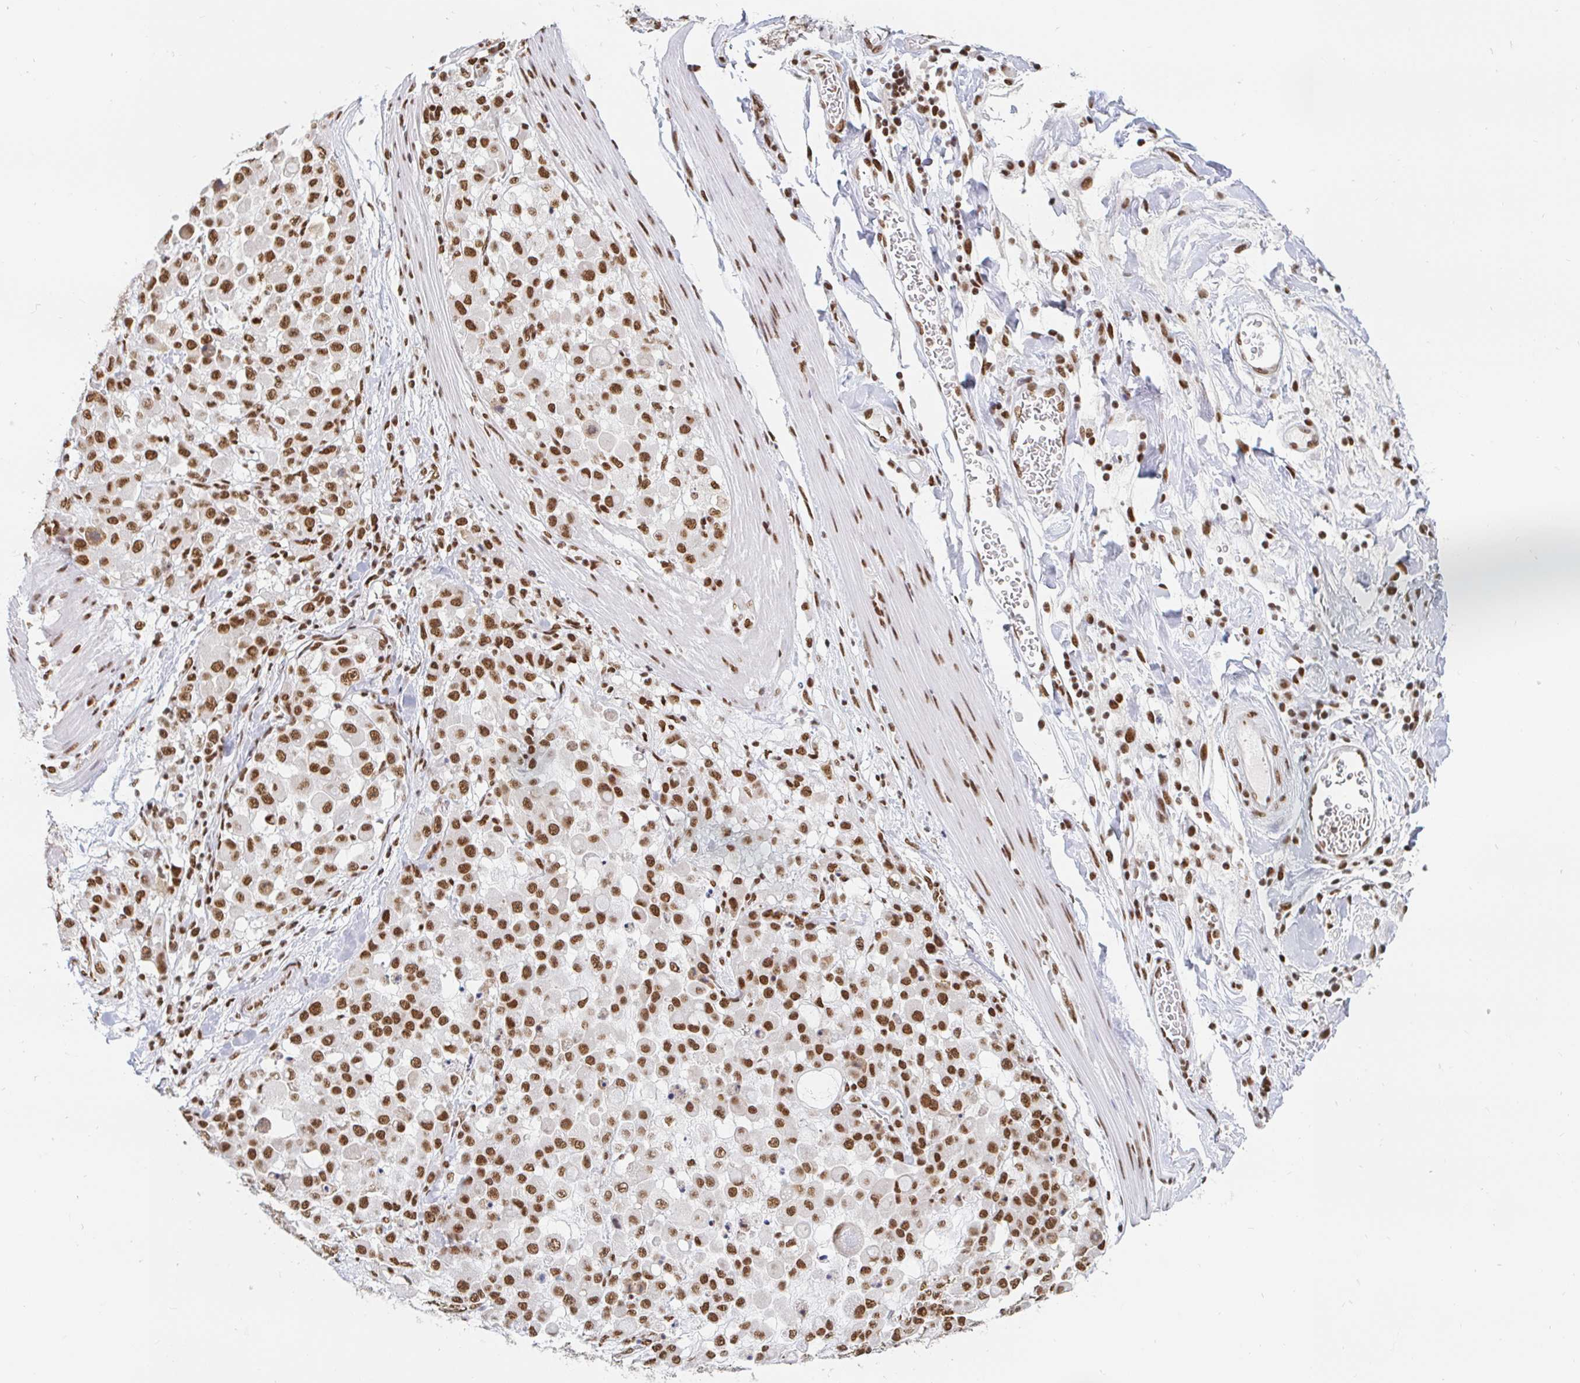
{"staining": {"intensity": "moderate", "quantity": ">75%", "location": "nuclear"}, "tissue": "stomach cancer", "cell_type": "Tumor cells", "image_type": "cancer", "snomed": [{"axis": "morphology", "description": "Adenocarcinoma, NOS"}, {"axis": "topography", "description": "Stomach"}], "caption": "DAB (3,3'-diaminobenzidine) immunohistochemical staining of stomach cancer exhibits moderate nuclear protein expression in approximately >75% of tumor cells.", "gene": "RBMX", "patient": {"sex": "female", "age": 76}}